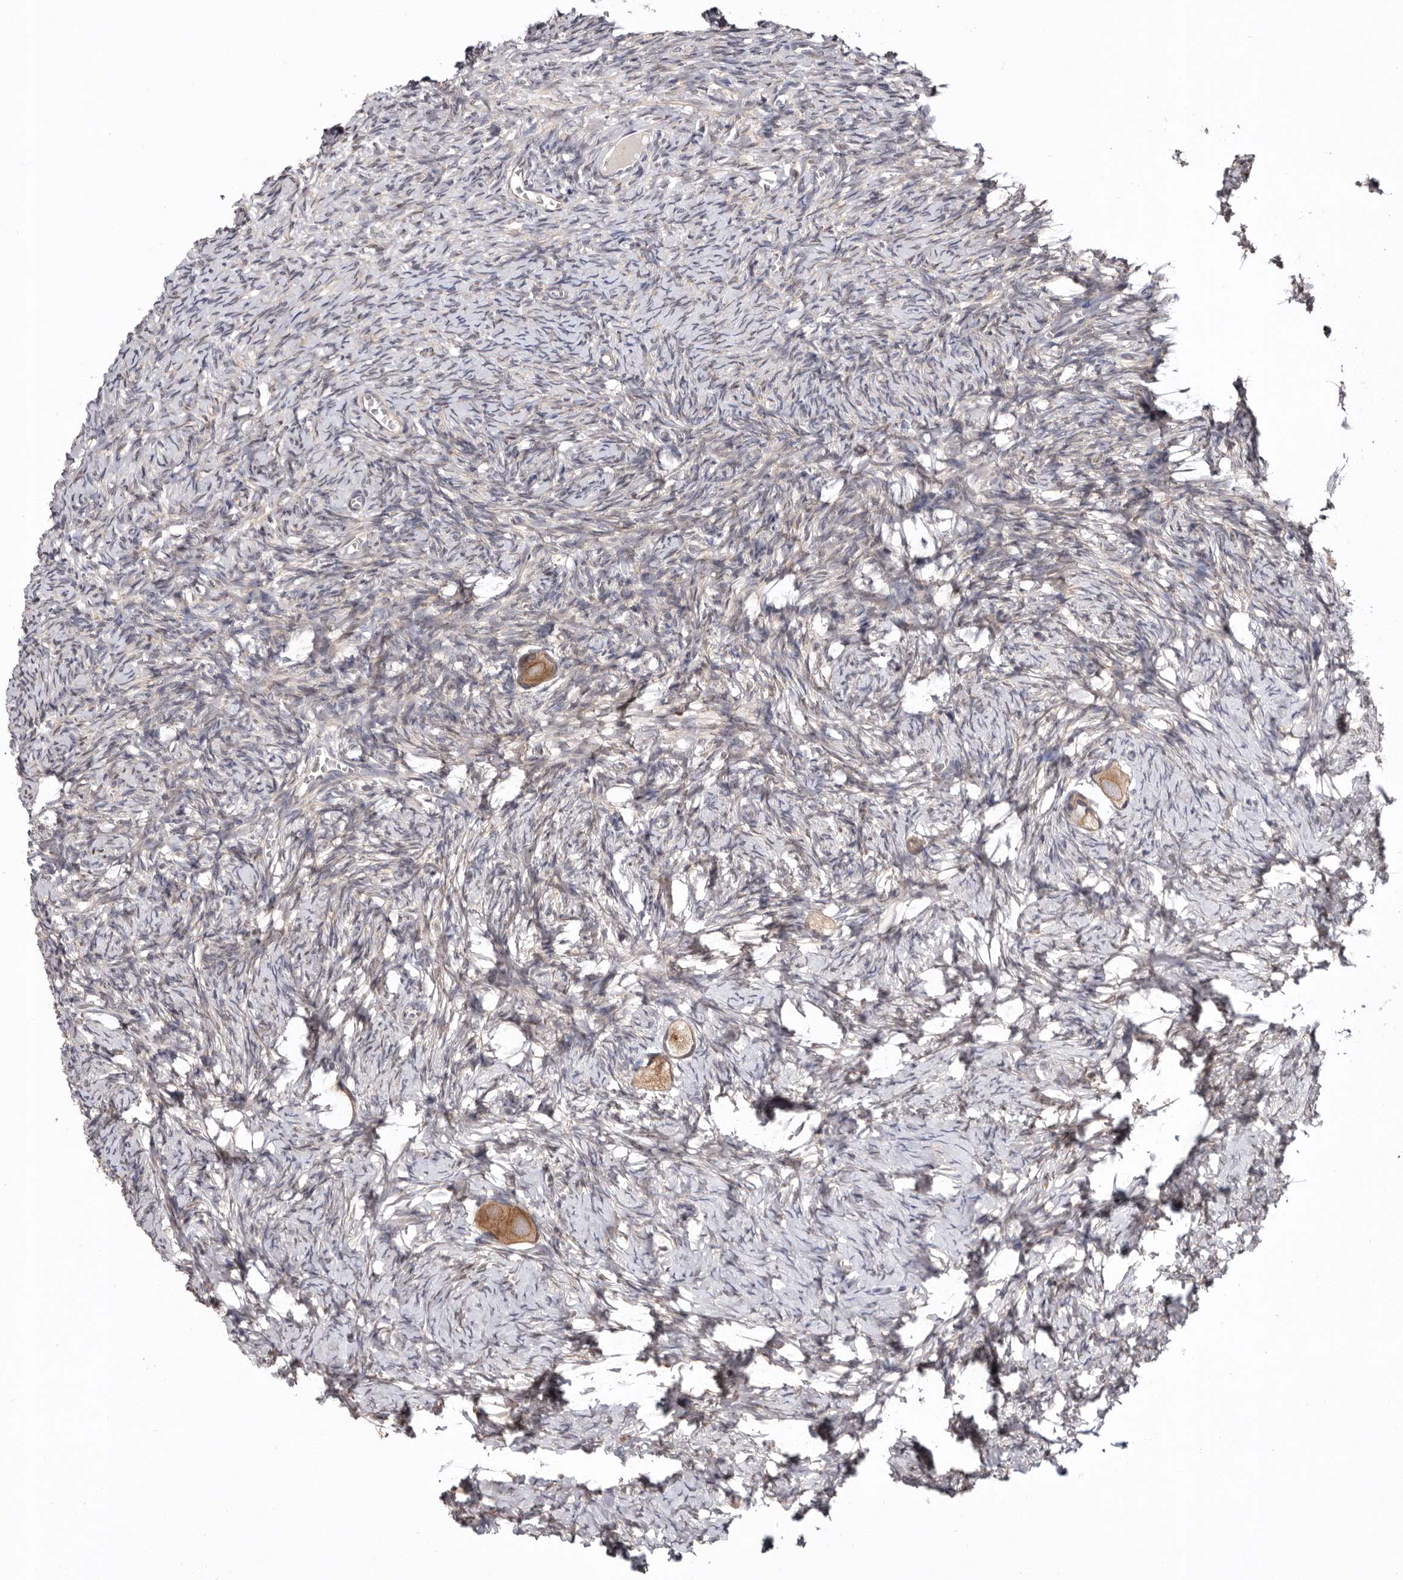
{"staining": {"intensity": "moderate", "quantity": ">75%", "location": "cytoplasmic/membranous"}, "tissue": "ovary", "cell_type": "Follicle cells", "image_type": "normal", "snomed": [{"axis": "morphology", "description": "Normal tissue, NOS"}, {"axis": "topography", "description": "Ovary"}], "caption": "Human ovary stained with a brown dye displays moderate cytoplasmic/membranous positive expression in about >75% of follicle cells.", "gene": "TMUB1", "patient": {"sex": "female", "age": 27}}